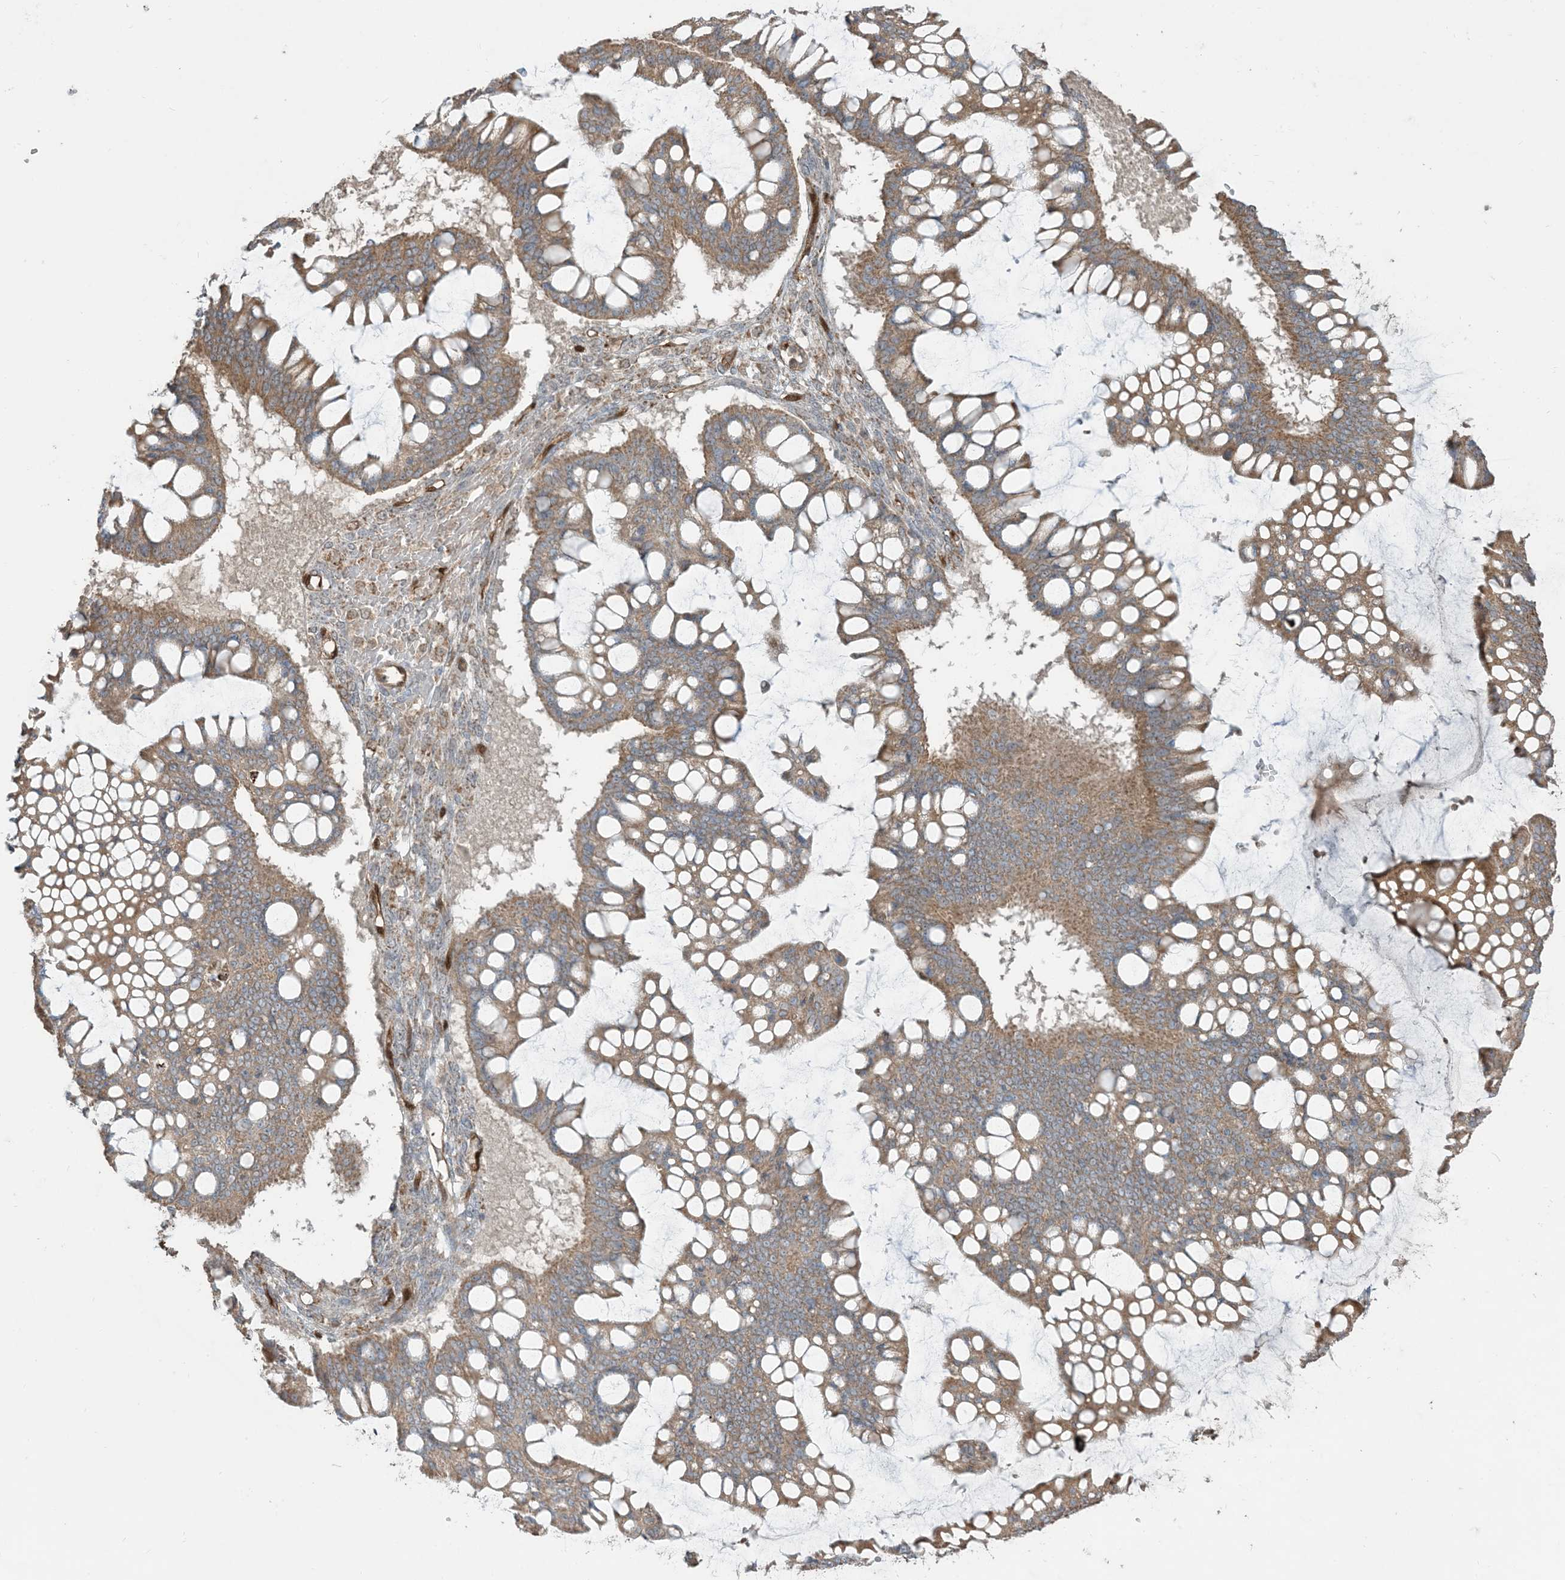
{"staining": {"intensity": "moderate", "quantity": ">75%", "location": "cytoplasmic/membranous"}, "tissue": "ovarian cancer", "cell_type": "Tumor cells", "image_type": "cancer", "snomed": [{"axis": "morphology", "description": "Cystadenocarcinoma, mucinous, NOS"}, {"axis": "topography", "description": "Ovary"}], "caption": "Ovarian cancer (mucinous cystadenocarcinoma) stained for a protein reveals moderate cytoplasmic/membranous positivity in tumor cells.", "gene": "PPM1F", "patient": {"sex": "female", "age": 73}}